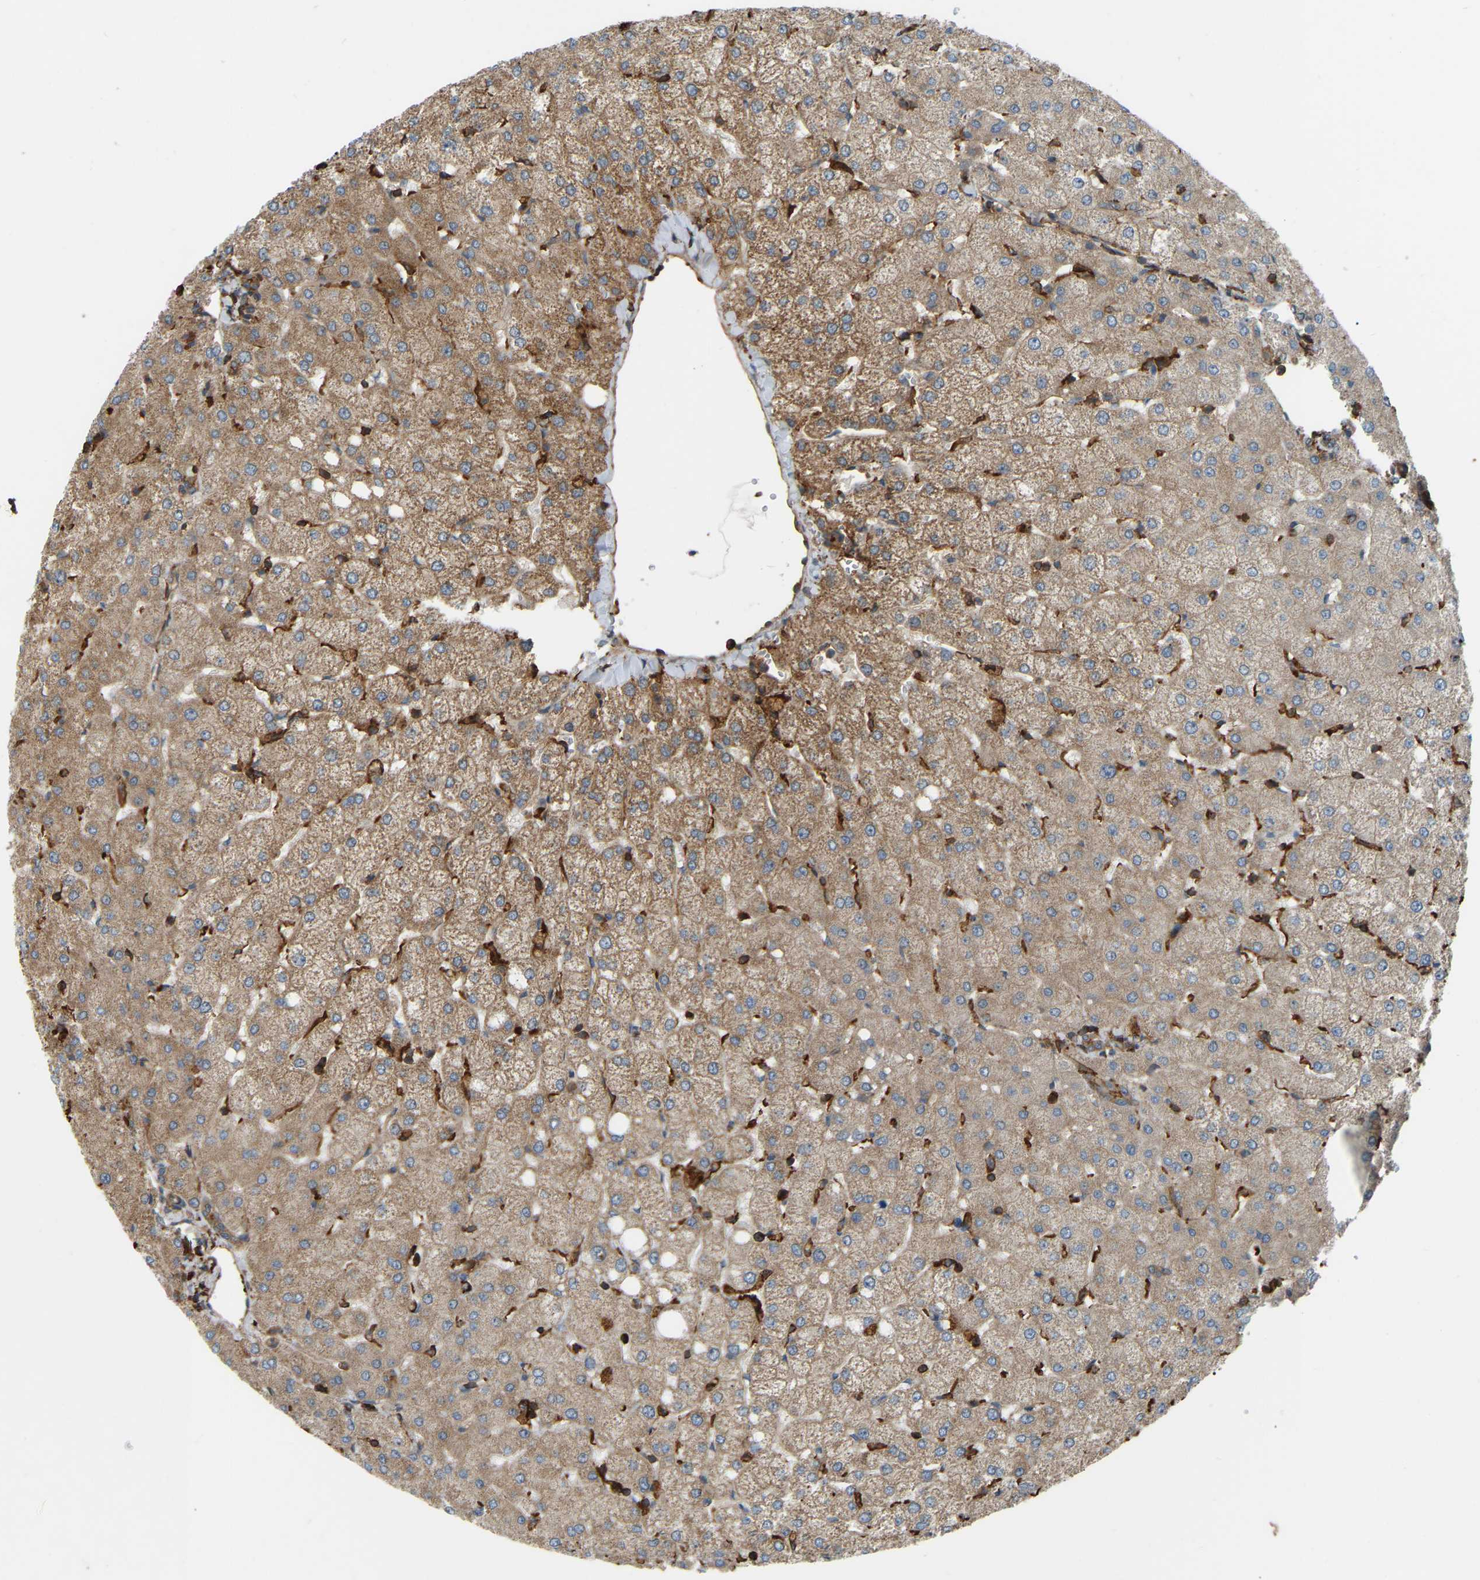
{"staining": {"intensity": "moderate", "quantity": ">75%", "location": "cytoplasmic/membranous"}, "tissue": "liver", "cell_type": "Cholangiocytes", "image_type": "normal", "snomed": [{"axis": "morphology", "description": "Normal tissue, NOS"}, {"axis": "topography", "description": "Liver"}], "caption": "Protein analysis of benign liver demonstrates moderate cytoplasmic/membranous expression in approximately >75% of cholangiocytes.", "gene": "SAMD9L", "patient": {"sex": "female", "age": 54}}